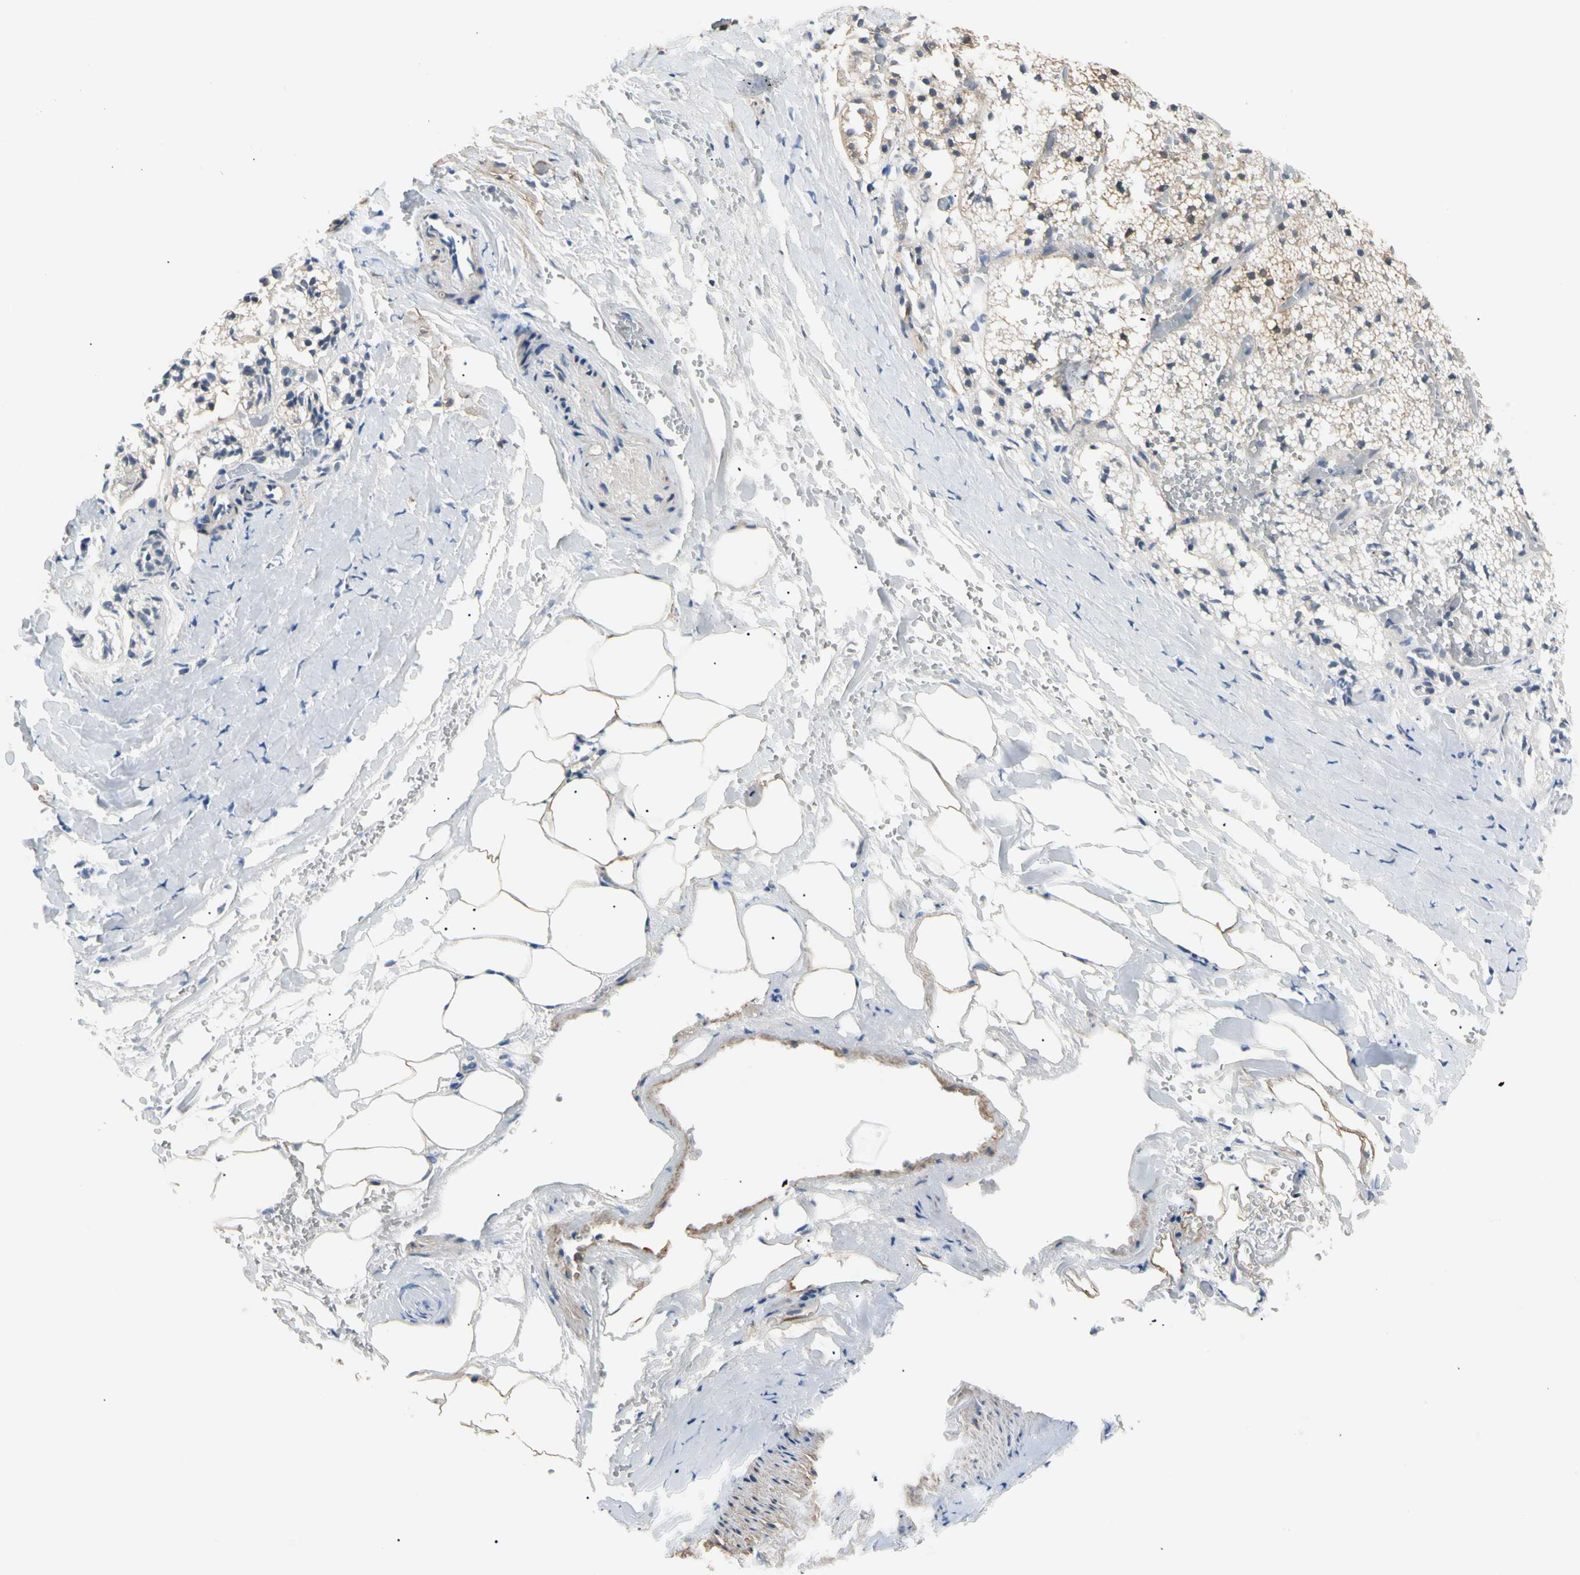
{"staining": {"intensity": "weak", "quantity": "25%-75%", "location": "cytoplasmic/membranous"}, "tissue": "adrenal gland", "cell_type": "Glandular cells", "image_type": "normal", "snomed": [{"axis": "morphology", "description": "Normal tissue, NOS"}, {"axis": "topography", "description": "Adrenal gland"}], "caption": "This micrograph reveals immunohistochemistry staining of benign human adrenal gland, with low weak cytoplasmic/membranous positivity in about 25%-75% of glandular cells.", "gene": "SEC23B", "patient": {"sex": "male", "age": 53}}